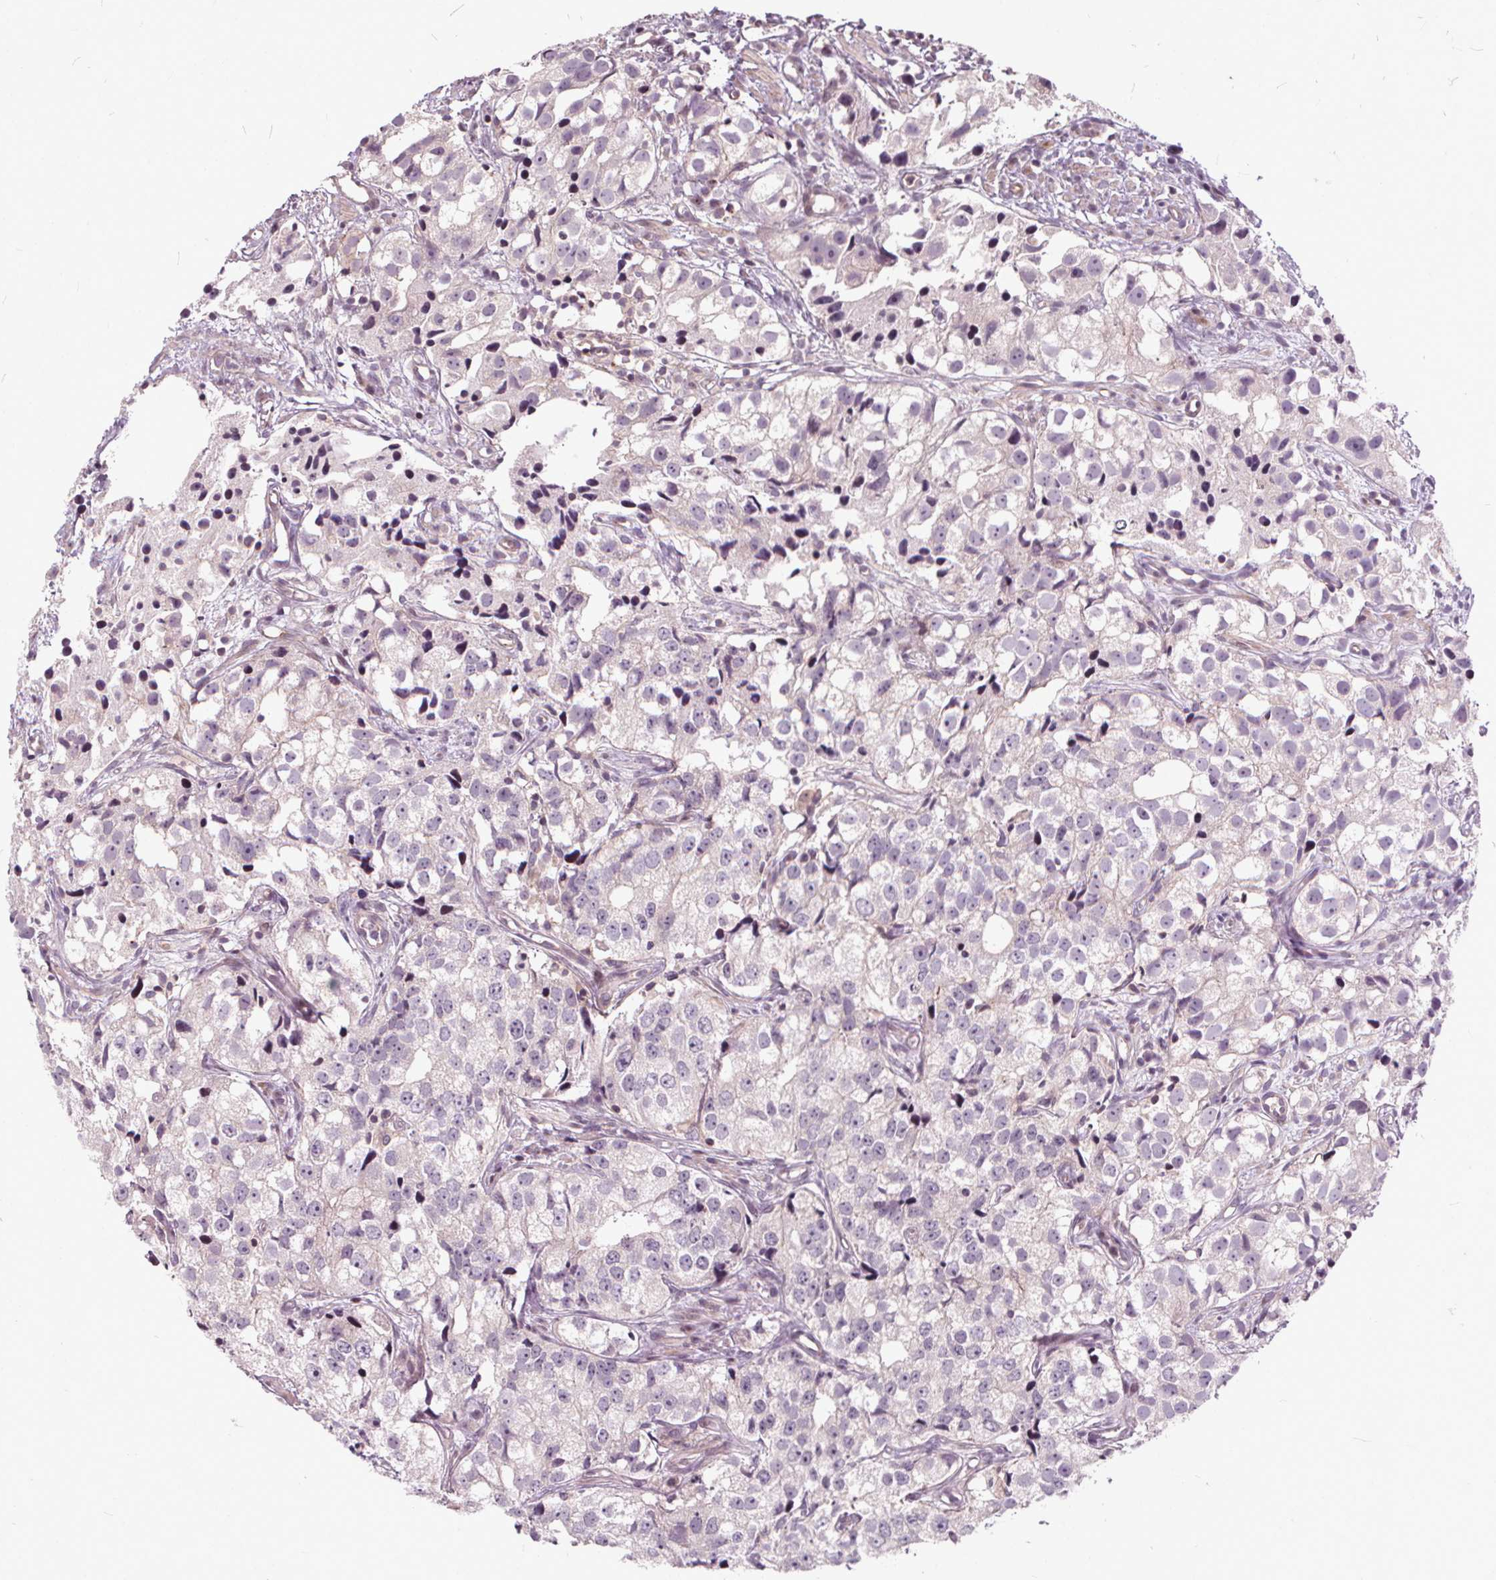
{"staining": {"intensity": "negative", "quantity": "none", "location": "none"}, "tissue": "prostate cancer", "cell_type": "Tumor cells", "image_type": "cancer", "snomed": [{"axis": "morphology", "description": "Adenocarcinoma, High grade"}, {"axis": "topography", "description": "Prostate"}], "caption": "Immunohistochemical staining of prostate adenocarcinoma (high-grade) demonstrates no significant positivity in tumor cells.", "gene": "INPP5E", "patient": {"sex": "male", "age": 68}}